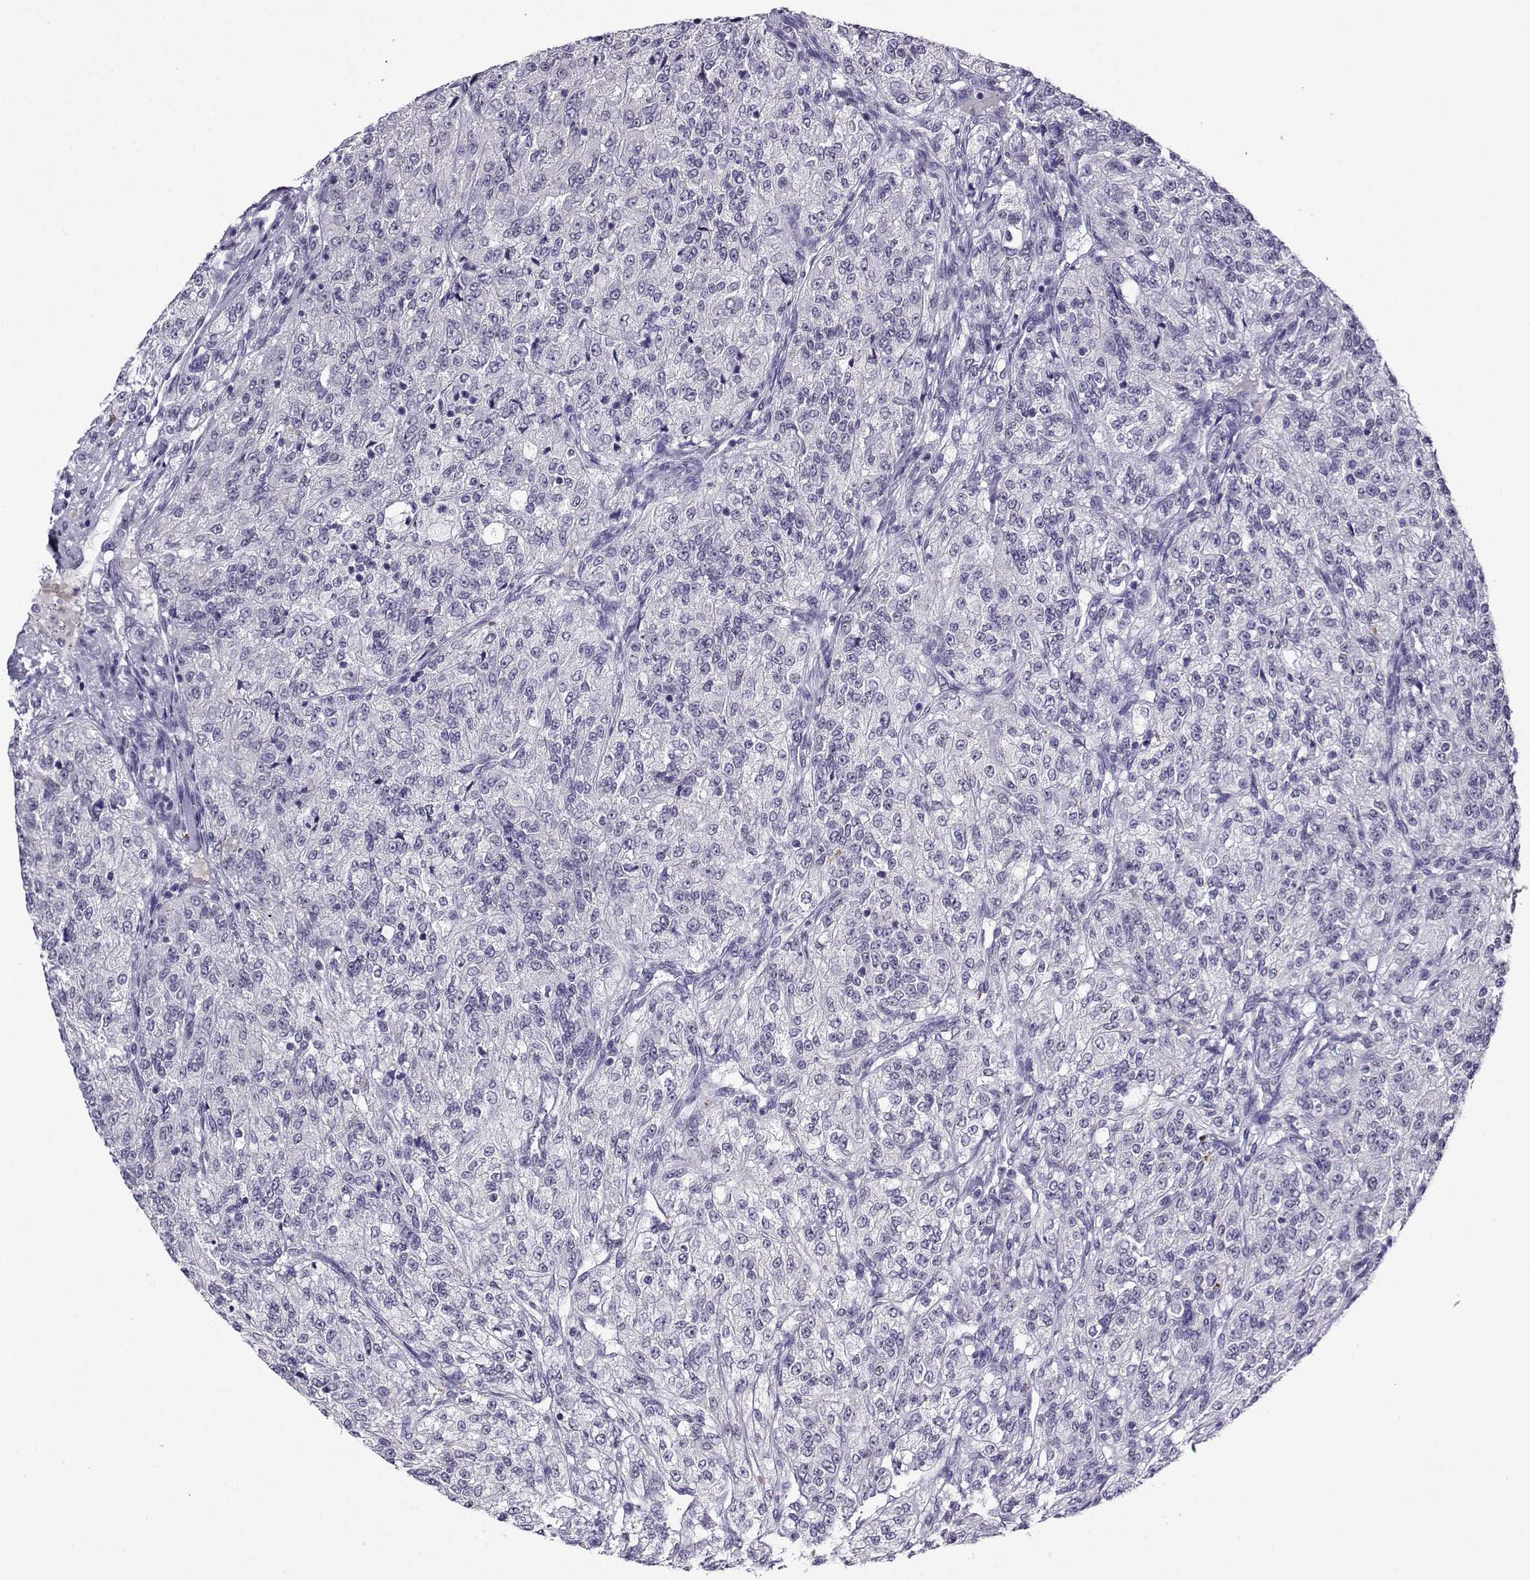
{"staining": {"intensity": "negative", "quantity": "none", "location": "none"}, "tissue": "renal cancer", "cell_type": "Tumor cells", "image_type": "cancer", "snomed": [{"axis": "morphology", "description": "Adenocarcinoma, NOS"}, {"axis": "topography", "description": "Kidney"}], "caption": "A high-resolution histopathology image shows immunohistochemistry staining of renal cancer, which demonstrates no significant positivity in tumor cells.", "gene": "LRFN2", "patient": {"sex": "female", "age": 63}}